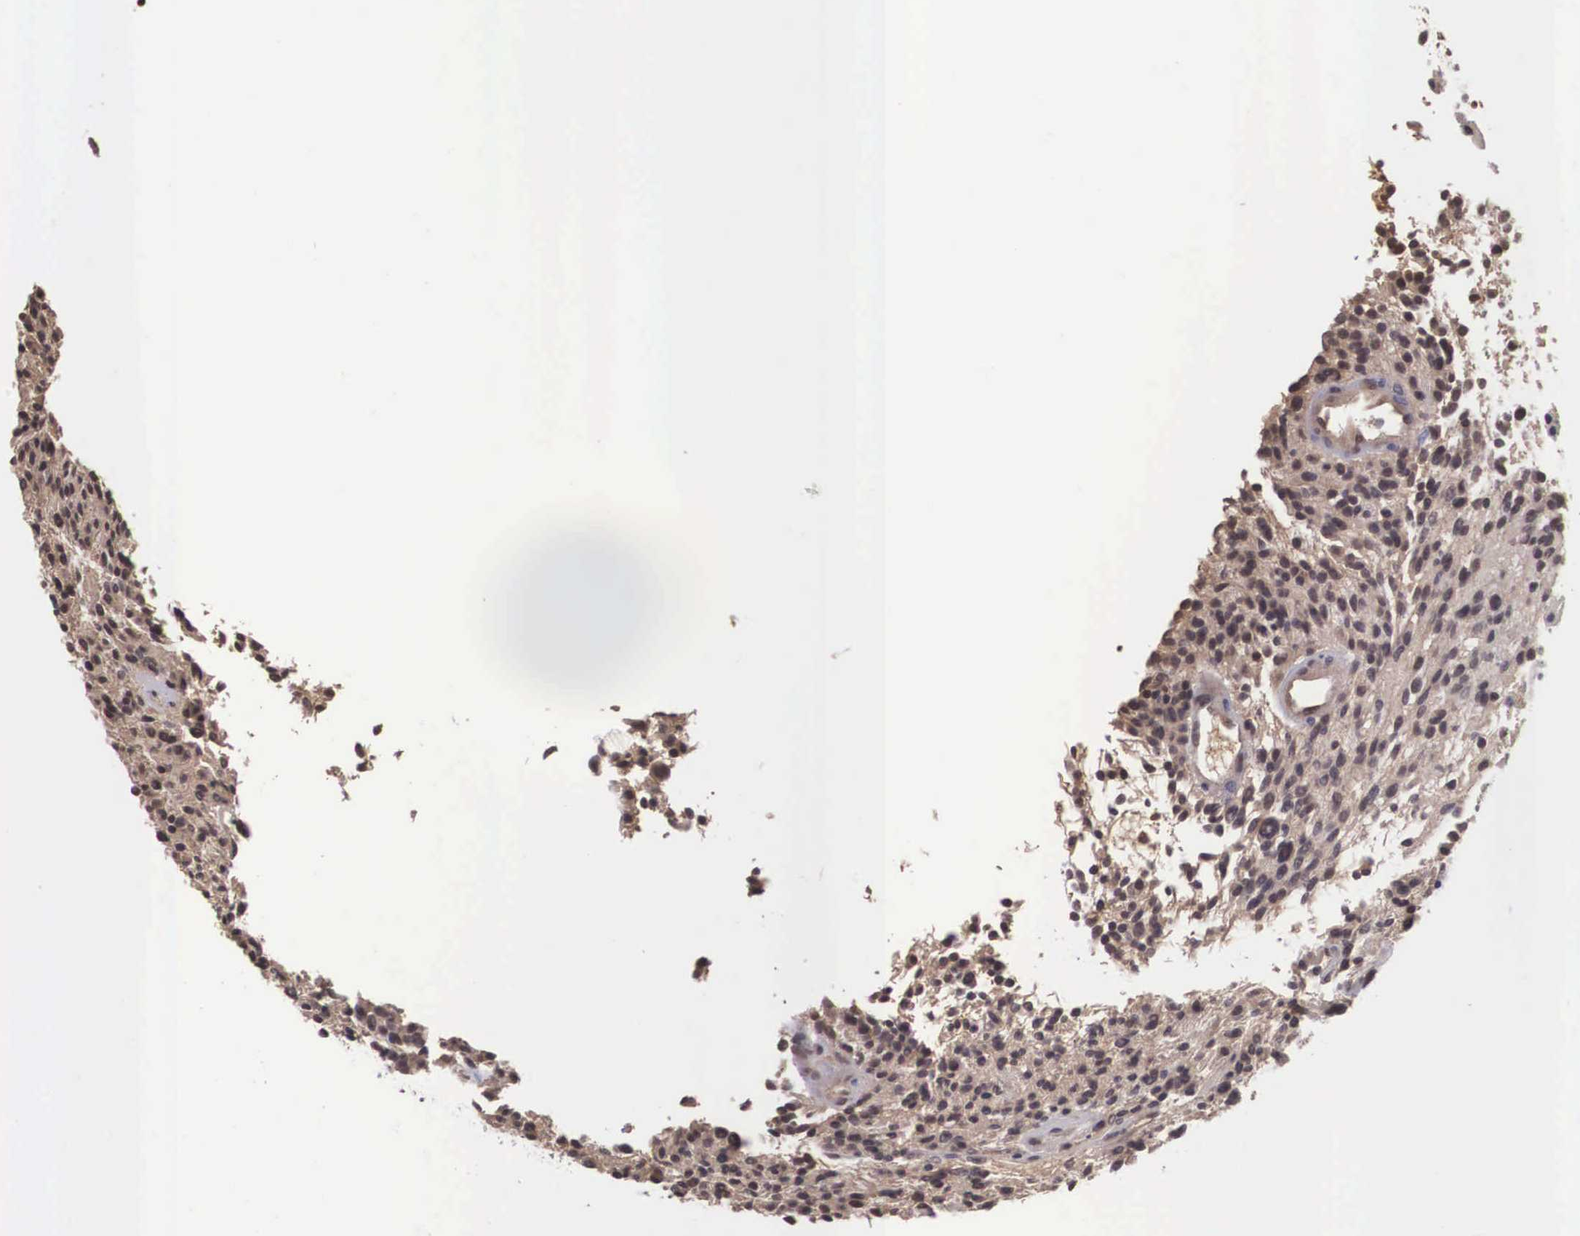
{"staining": {"intensity": "moderate", "quantity": ">75%", "location": "cytoplasmic/membranous"}, "tissue": "glioma", "cell_type": "Tumor cells", "image_type": "cancer", "snomed": [{"axis": "morphology", "description": "Glioma, malignant, High grade"}, {"axis": "topography", "description": "Brain"}], "caption": "A photomicrograph of glioma stained for a protein reveals moderate cytoplasmic/membranous brown staining in tumor cells.", "gene": "VASH1", "patient": {"sex": "female", "age": 13}}